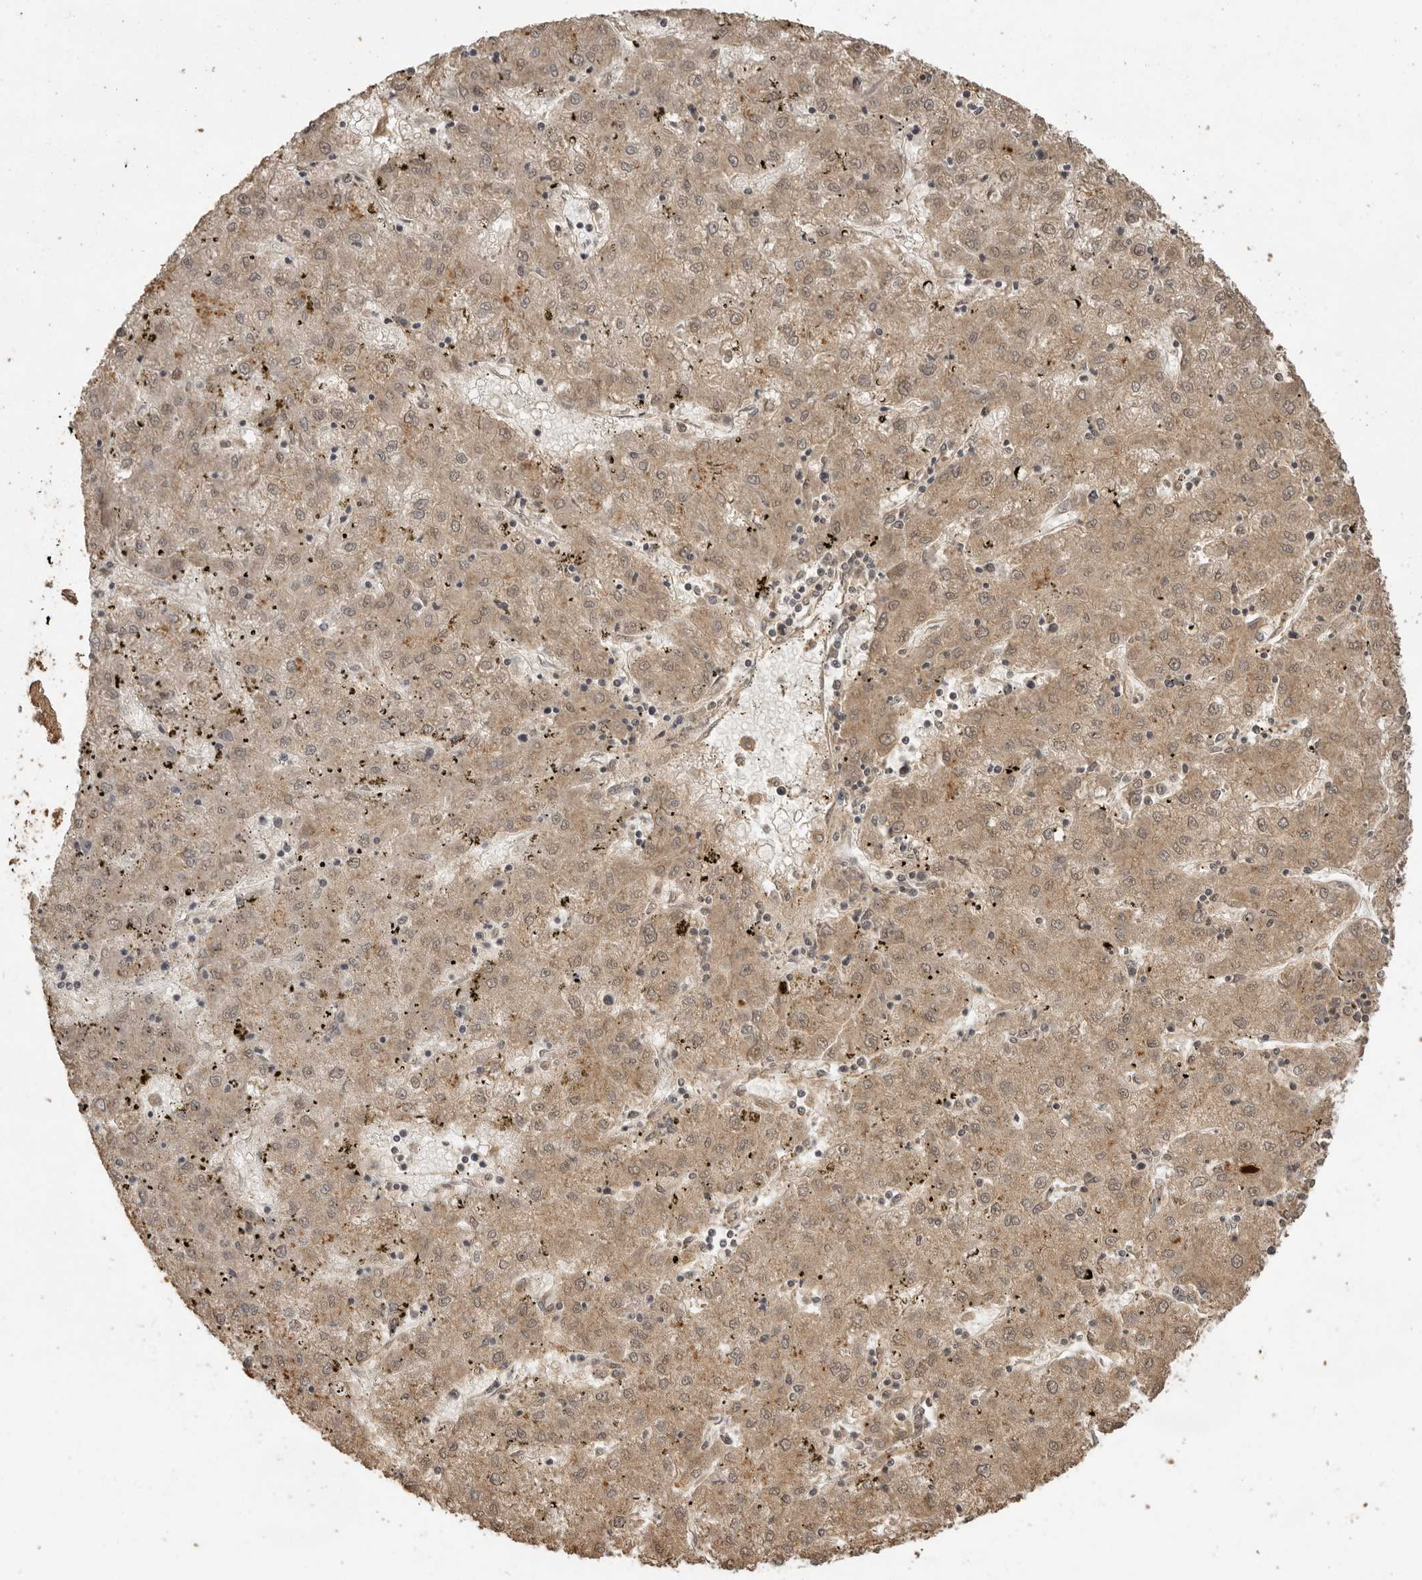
{"staining": {"intensity": "moderate", "quantity": ">75%", "location": "cytoplasmic/membranous"}, "tissue": "liver cancer", "cell_type": "Tumor cells", "image_type": "cancer", "snomed": [{"axis": "morphology", "description": "Carcinoma, Hepatocellular, NOS"}, {"axis": "topography", "description": "Liver"}], "caption": "An immunohistochemistry histopathology image of neoplastic tissue is shown. Protein staining in brown labels moderate cytoplasmic/membranous positivity in liver cancer (hepatocellular carcinoma) within tumor cells.", "gene": "CTF1", "patient": {"sex": "male", "age": 72}}